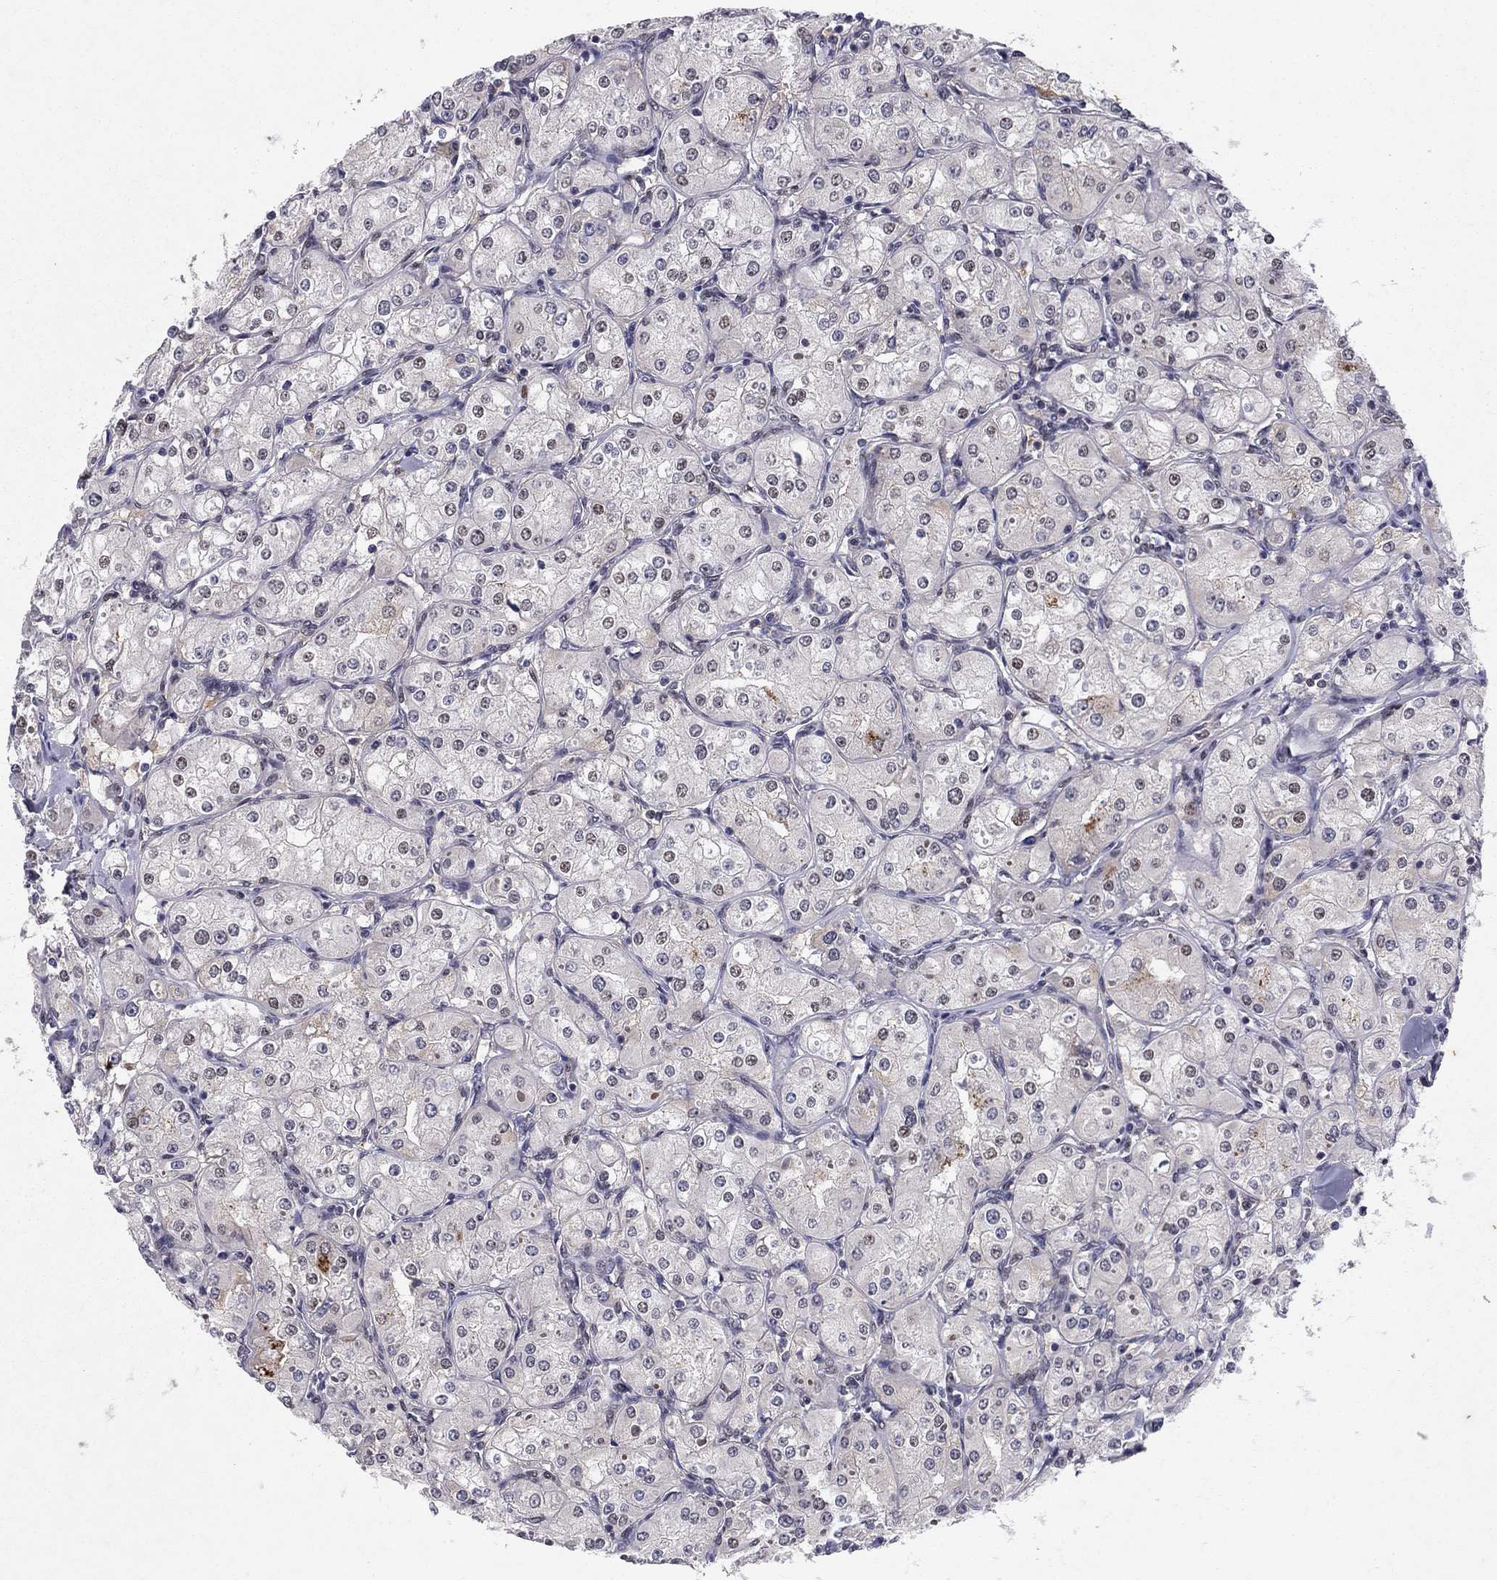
{"staining": {"intensity": "moderate", "quantity": "<25%", "location": "nuclear"}, "tissue": "renal cancer", "cell_type": "Tumor cells", "image_type": "cancer", "snomed": [{"axis": "morphology", "description": "Adenocarcinoma, NOS"}, {"axis": "topography", "description": "Kidney"}], "caption": "Immunohistochemical staining of human renal cancer displays low levels of moderate nuclear protein expression in approximately <25% of tumor cells. (DAB (3,3'-diaminobenzidine) = brown stain, brightfield microscopy at high magnification).", "gene": "CRTC1", "patient": {"sex": "male", "age": 77}}